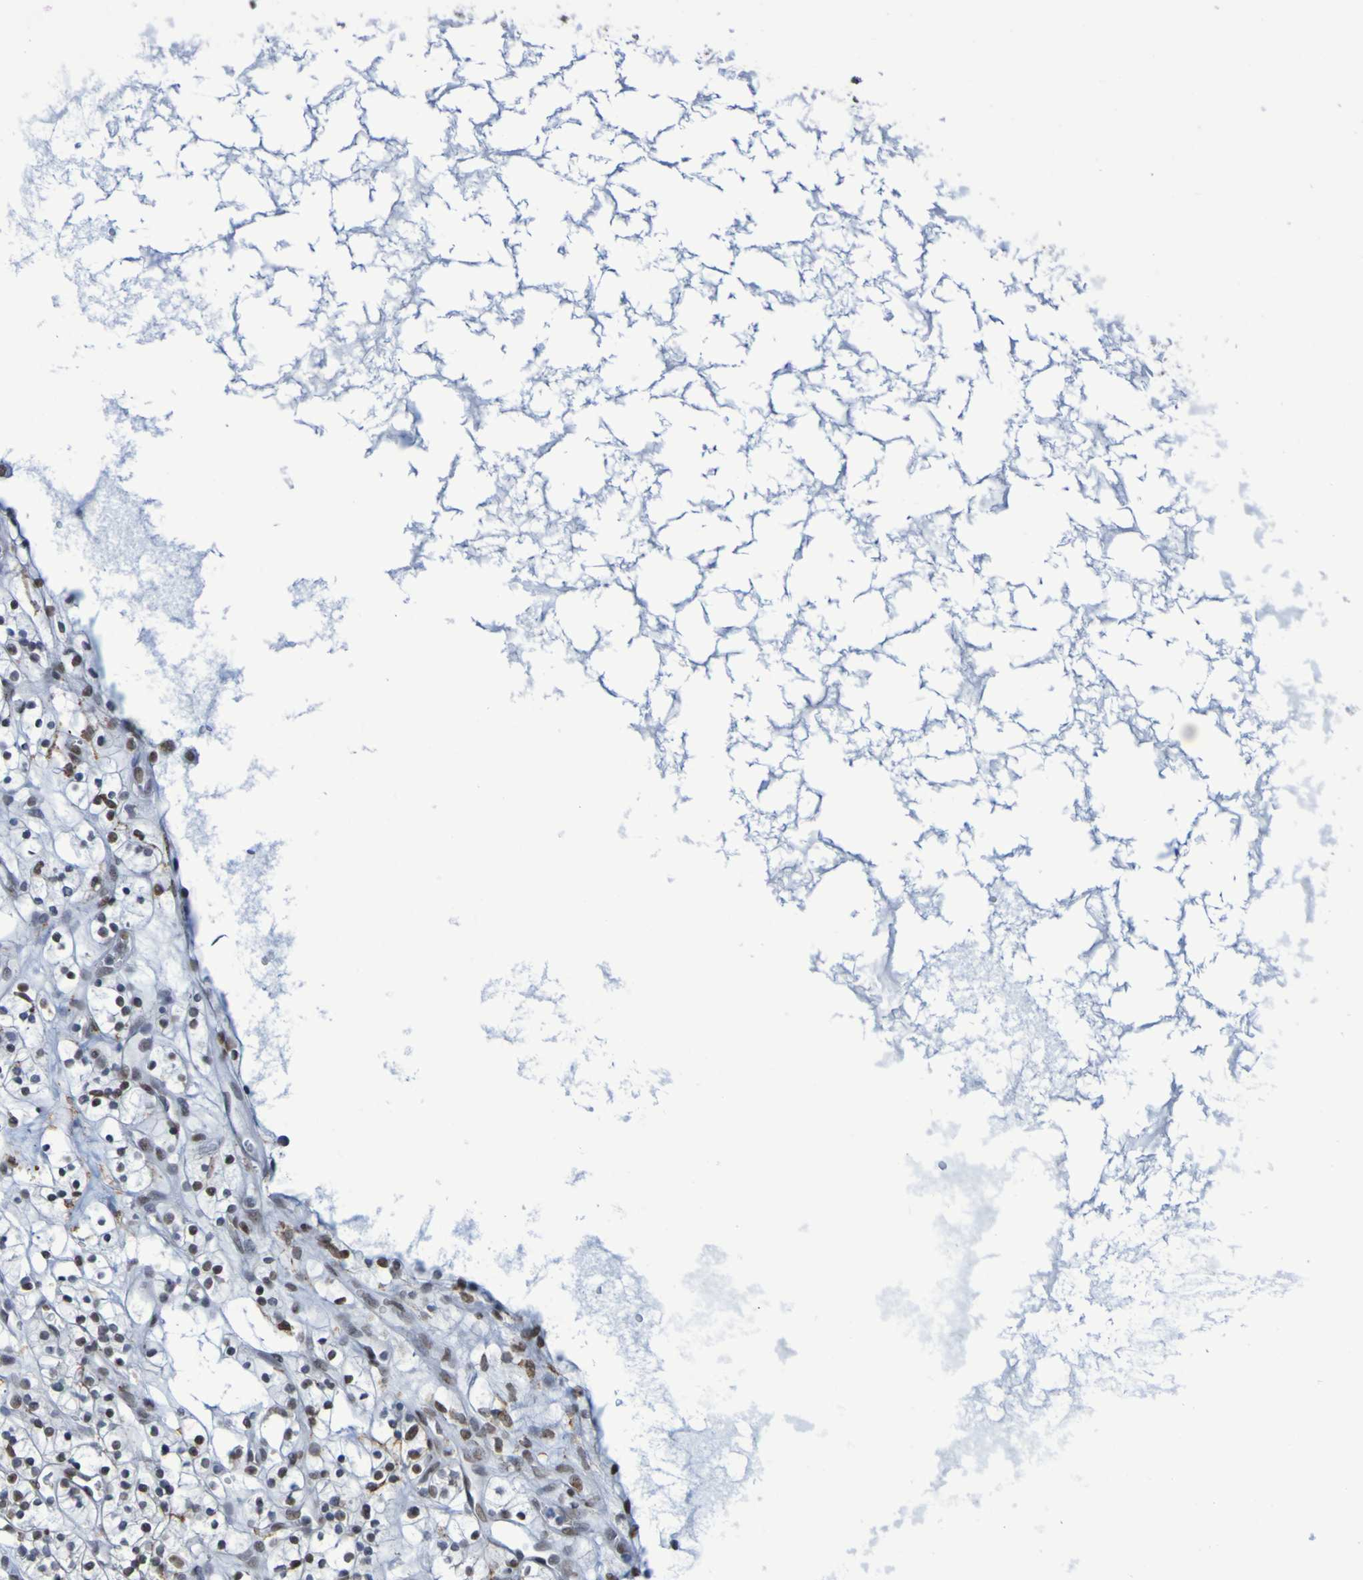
{"staining": {"intensity": "strong", "quantity": ">75%", "location": "nuclear"}, "tissue": "renal cancer", "cell_type": "Tumor cells", "image_type": "cancer", "snomed": [{"axis": "morphology", "description": "Adenocarcinoma, NOS"}, {"axis": "topography", "description": "Kidney"}], "caption": "Renal cancer was stained to show a protein in brown. There is high levels of strong nuclear positivity in about >75% of tumor cells. (Brightfield microscopy of DAB IHC at high magnification).", "gene": "MRTFB", "patient": {"sex": "female", "age": 57}}